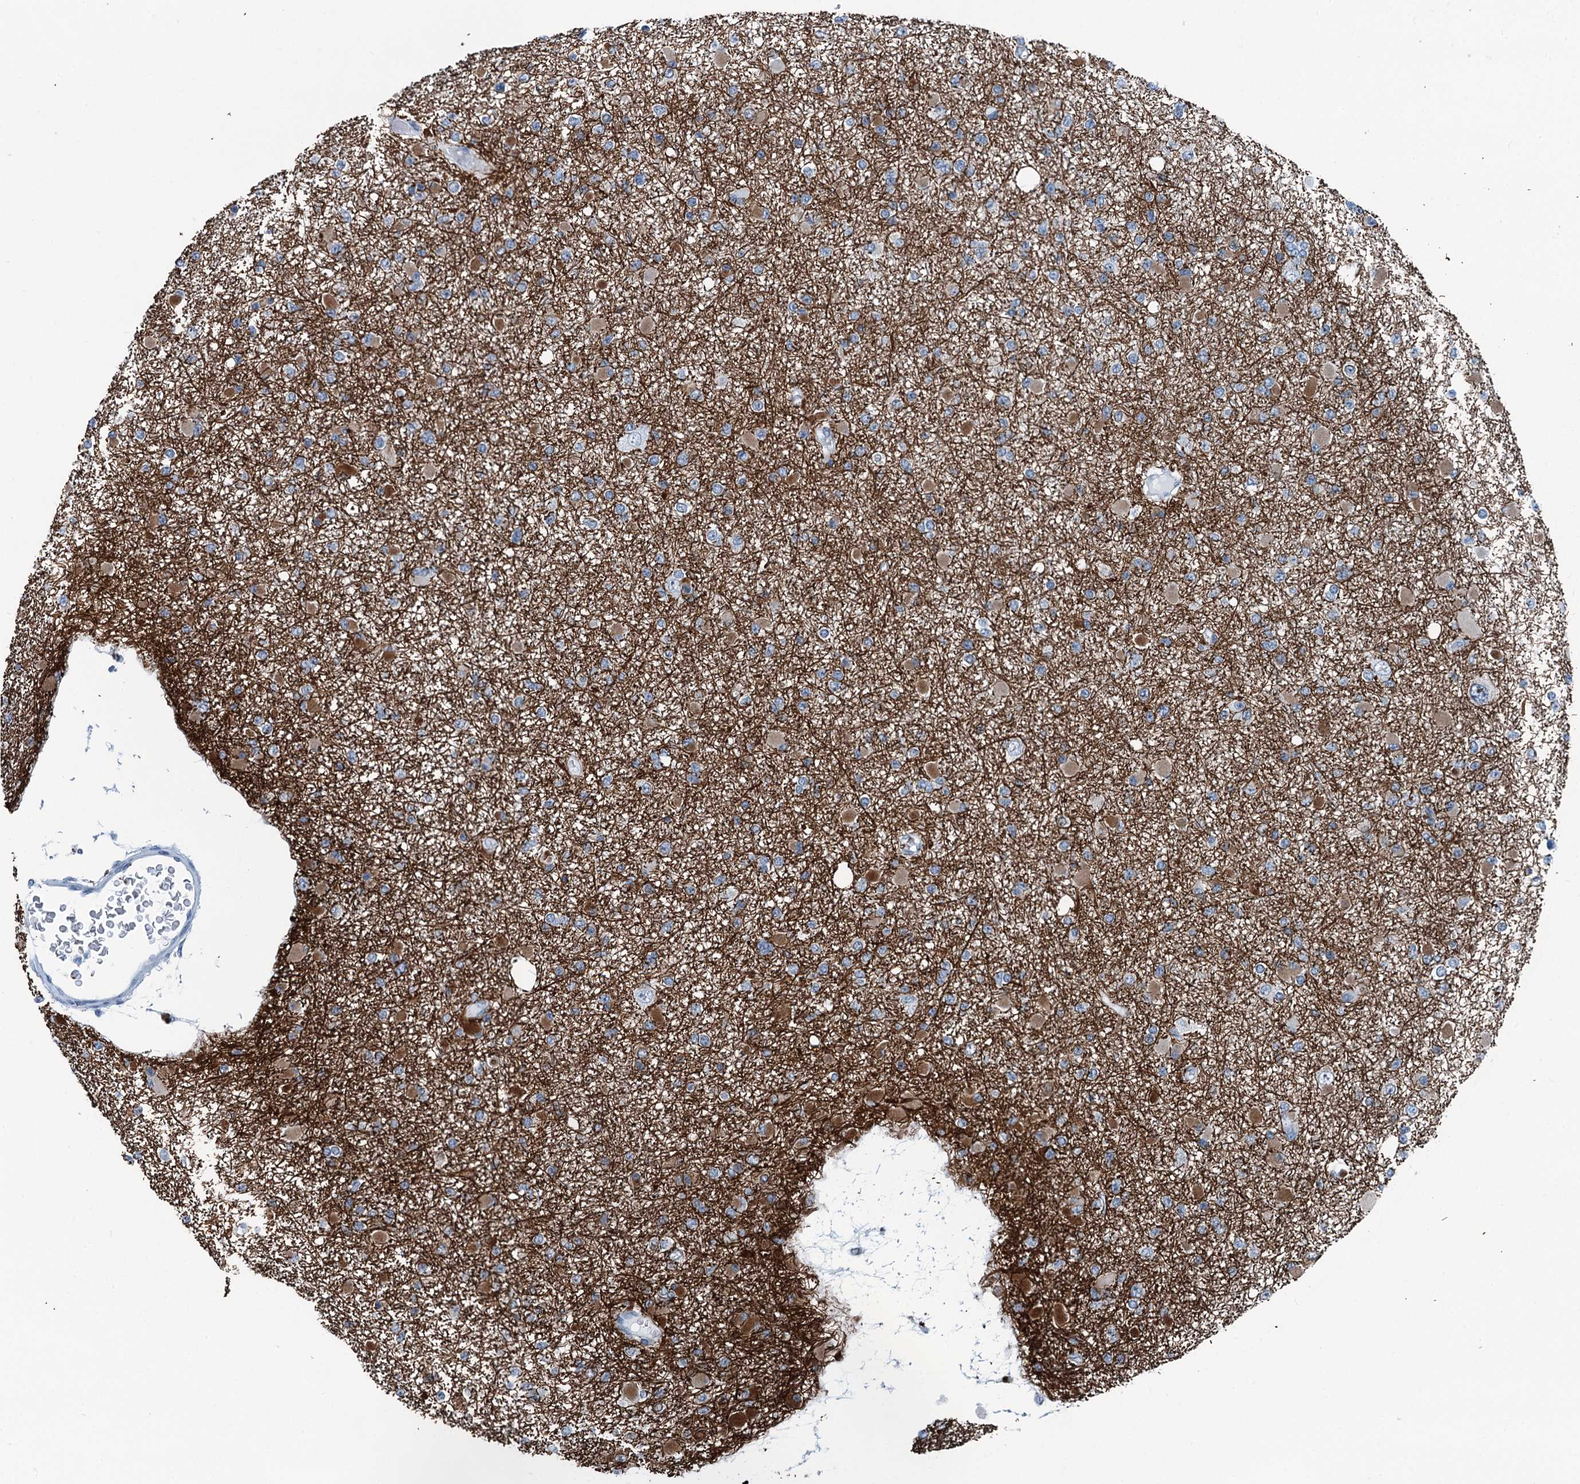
{"staining": {"intensity": "moderate", "quantity": "<25%", "location": "cytoplasmic/membranous"}, "tissue": "glioma", "cell_type": "Tumor cells", "image_type": "cancer", "snomed": [{"axis": "morphology", "description": "Glioma, malignant, Low grade"}, {"axis": "topography", "description": "Brain"}], "caption": "Brown immunohistochemical staining in human glioma displays moderate cytoplasmic/membranous staining in about <25% of tumor cells.", "gene": "TRPT1", "patient": {"sex": "female", "age": 22}}